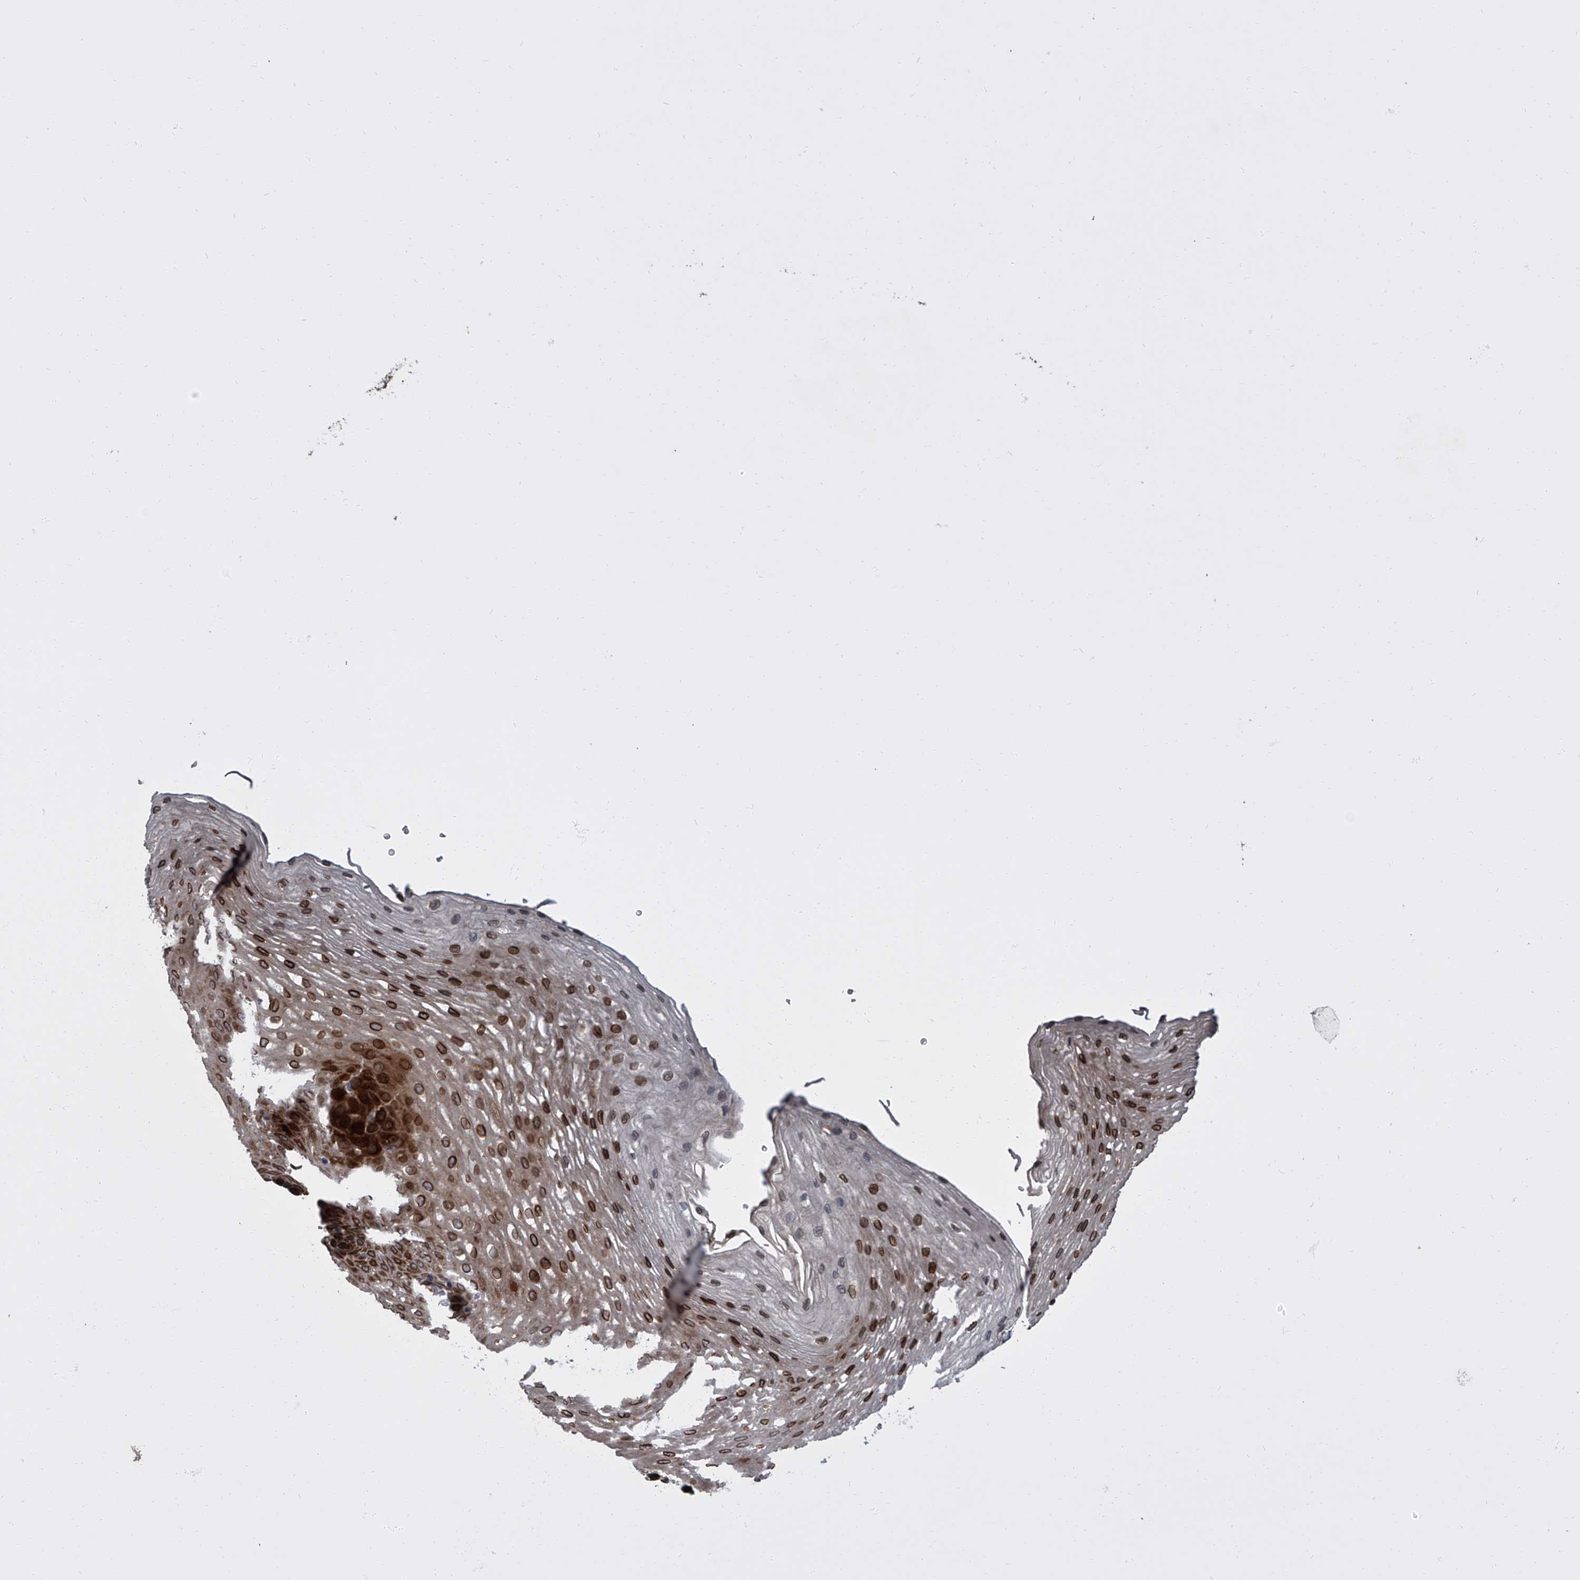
{"staining": {"intensity": "strong", "quantity": ">75%", "location": "cytoplasmic/membranous,nuclear"}, "tissue": "esophagus", "cell_type": "Squamous epithelial cells", "image_type": "normal", "snomed": [{"axis": "morphology", "description": "Normal tissue, NOS"}, {"axis": "topography", "description": "Esophagus"}], "caption": "Benign esophagus reveals strong cytoplasmic/membranous,nuclear positivity in about >75% of squamous epithelial cells, visualized by immunohistochemistry. The staining was performed using DAB (3,3'-diaminobenzidine), with brown indicating positive protein expression. Nuclei are stained blue with hematoxylin.", "gene": "LRRC8C", "patient": {"sex": "female", "age": 66}}